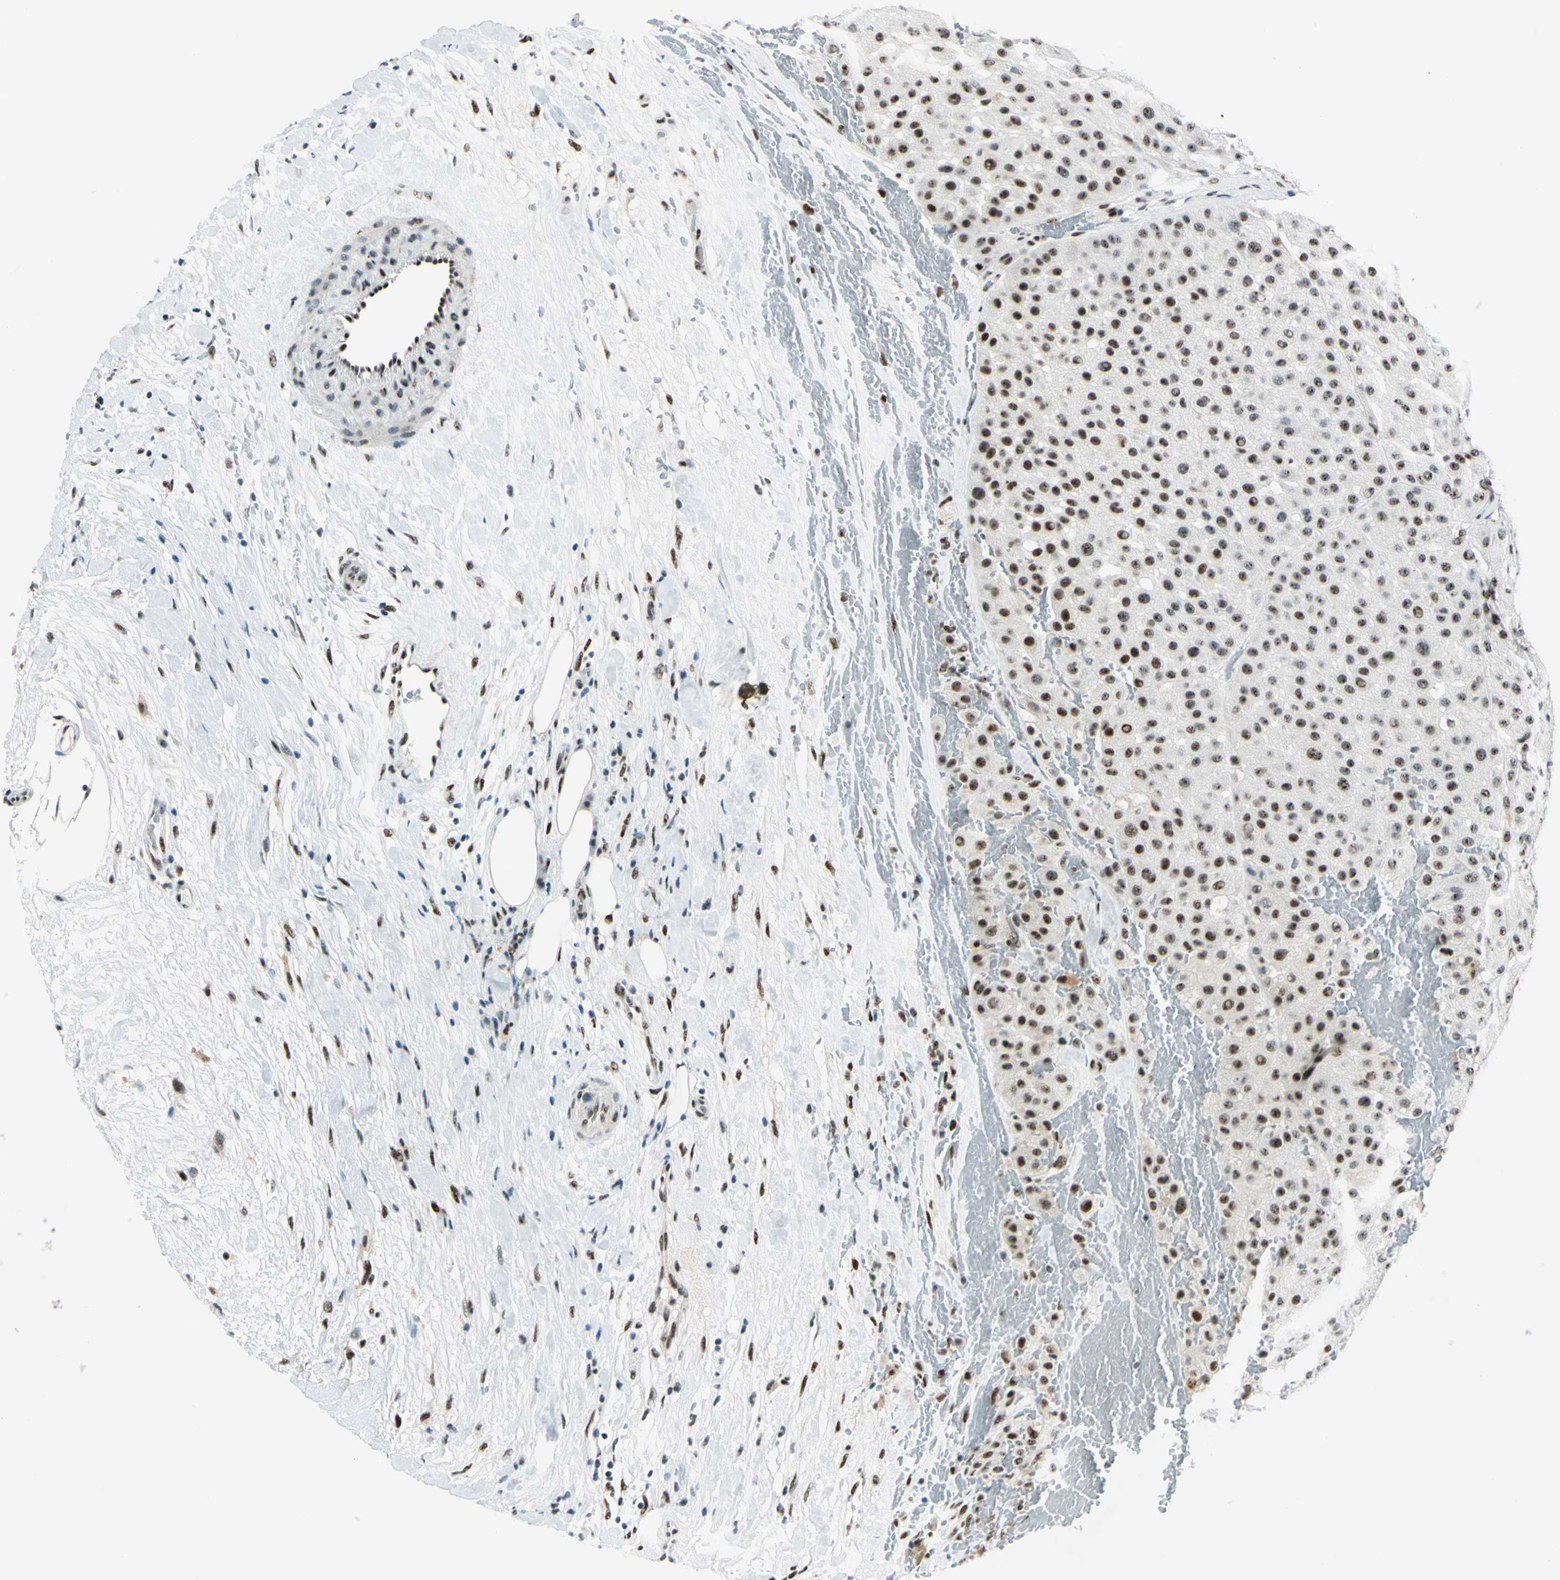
{"staining": {"intensity": "strong", "quantity": ">75%", "location": "nuclear"}, "tissue": "melanoma", "cell_type": "Tumor cells", "image_type": "cancer", "snomed": [{"axis": "morphology", "description": "Normal tissue, NOS"}, {"axis": "morphology", "description": "Malignant melanoma, Metastatic site"}, {"axis": "topography", "description": "Skin"}], "caption": "DAB (3,3'-diaminobenzidine) immunohistochemical staining of melanoma exhibits strong nuclear protein expression in about >75% of tumor cells.", "gene": "KAT6B", "patient": {"sex": "male", "age": 41}}